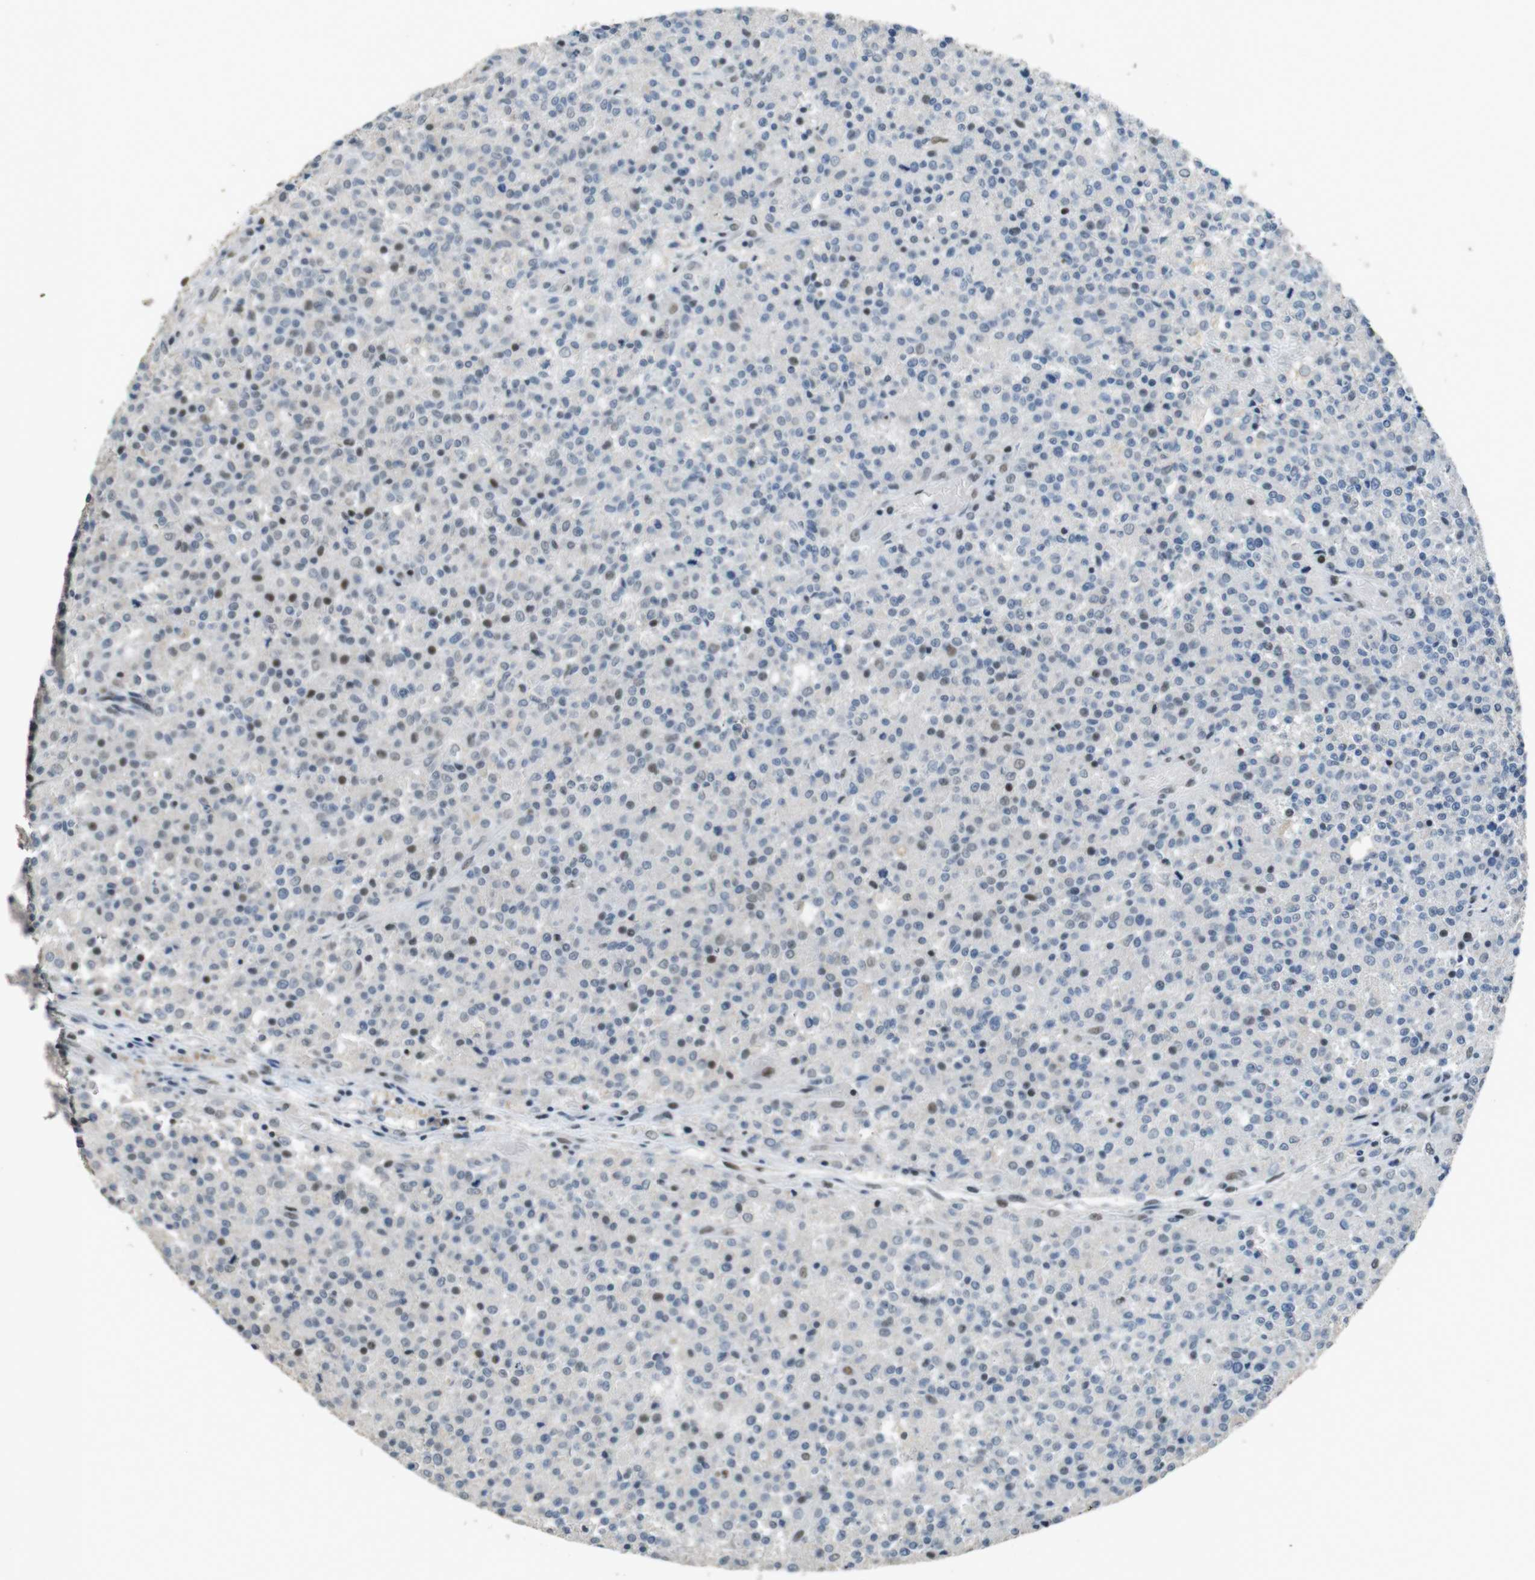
{"staining": {"intensity": "weak", "quantity": "<25%", "location": "nuclear"}, "tissue": "testis cancer", "cell_type": "Tumor cells", "image_type": "cancer", "snomed": [{"axis": "morphology", "description": "Seminoma, NOS"}, {"axis": "topography", "description": "Testis"}], "caption": "Immunohistochemistry (IHC) of human testis seminoma shows no expression in tumor cells.", "gene": "CSNK2B", "patient": {"sex": "male", "age": 59}}